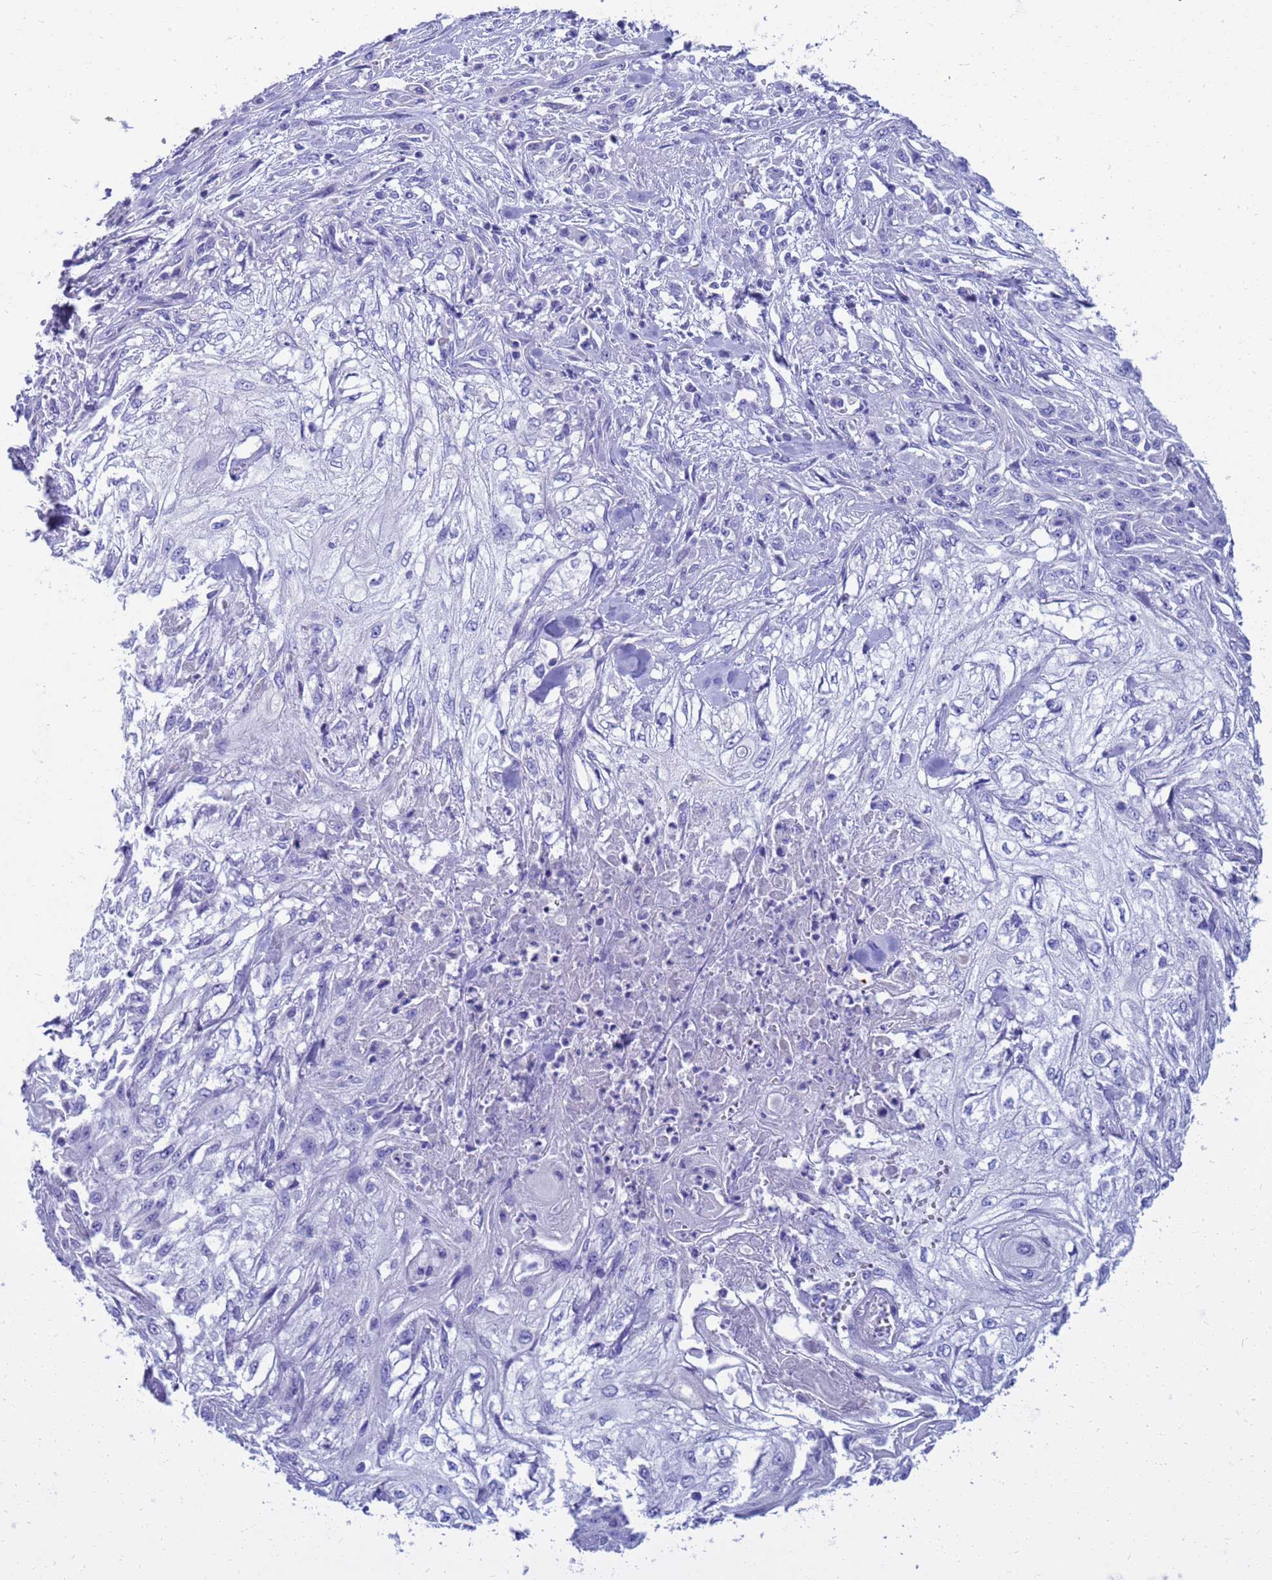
{"staining": {"intensity": "negative", "quantity": "none", "location": "none"}, "tissue": "skin cancer", "cell_type": "Tumor cells", "image_type": "cancer", "snomed": [{"axis": "morphology", "description": "Squamous cell carcinoma, NOS"}, {"axis": "morphology", "description": "Squamous cell carcinoma, metastatic, NOS"}, {"axis": "topography", "description": "Skin"}, {"axis": "topography", "description": "Lymph node"}], "caption": "Skin squamous cell carcinoma stained for a protein using immunohistochemistry (IHC) shows no positivity tumor cells.", "gene": "SYCN", "patient": {"sex": "male", "age": 75}}